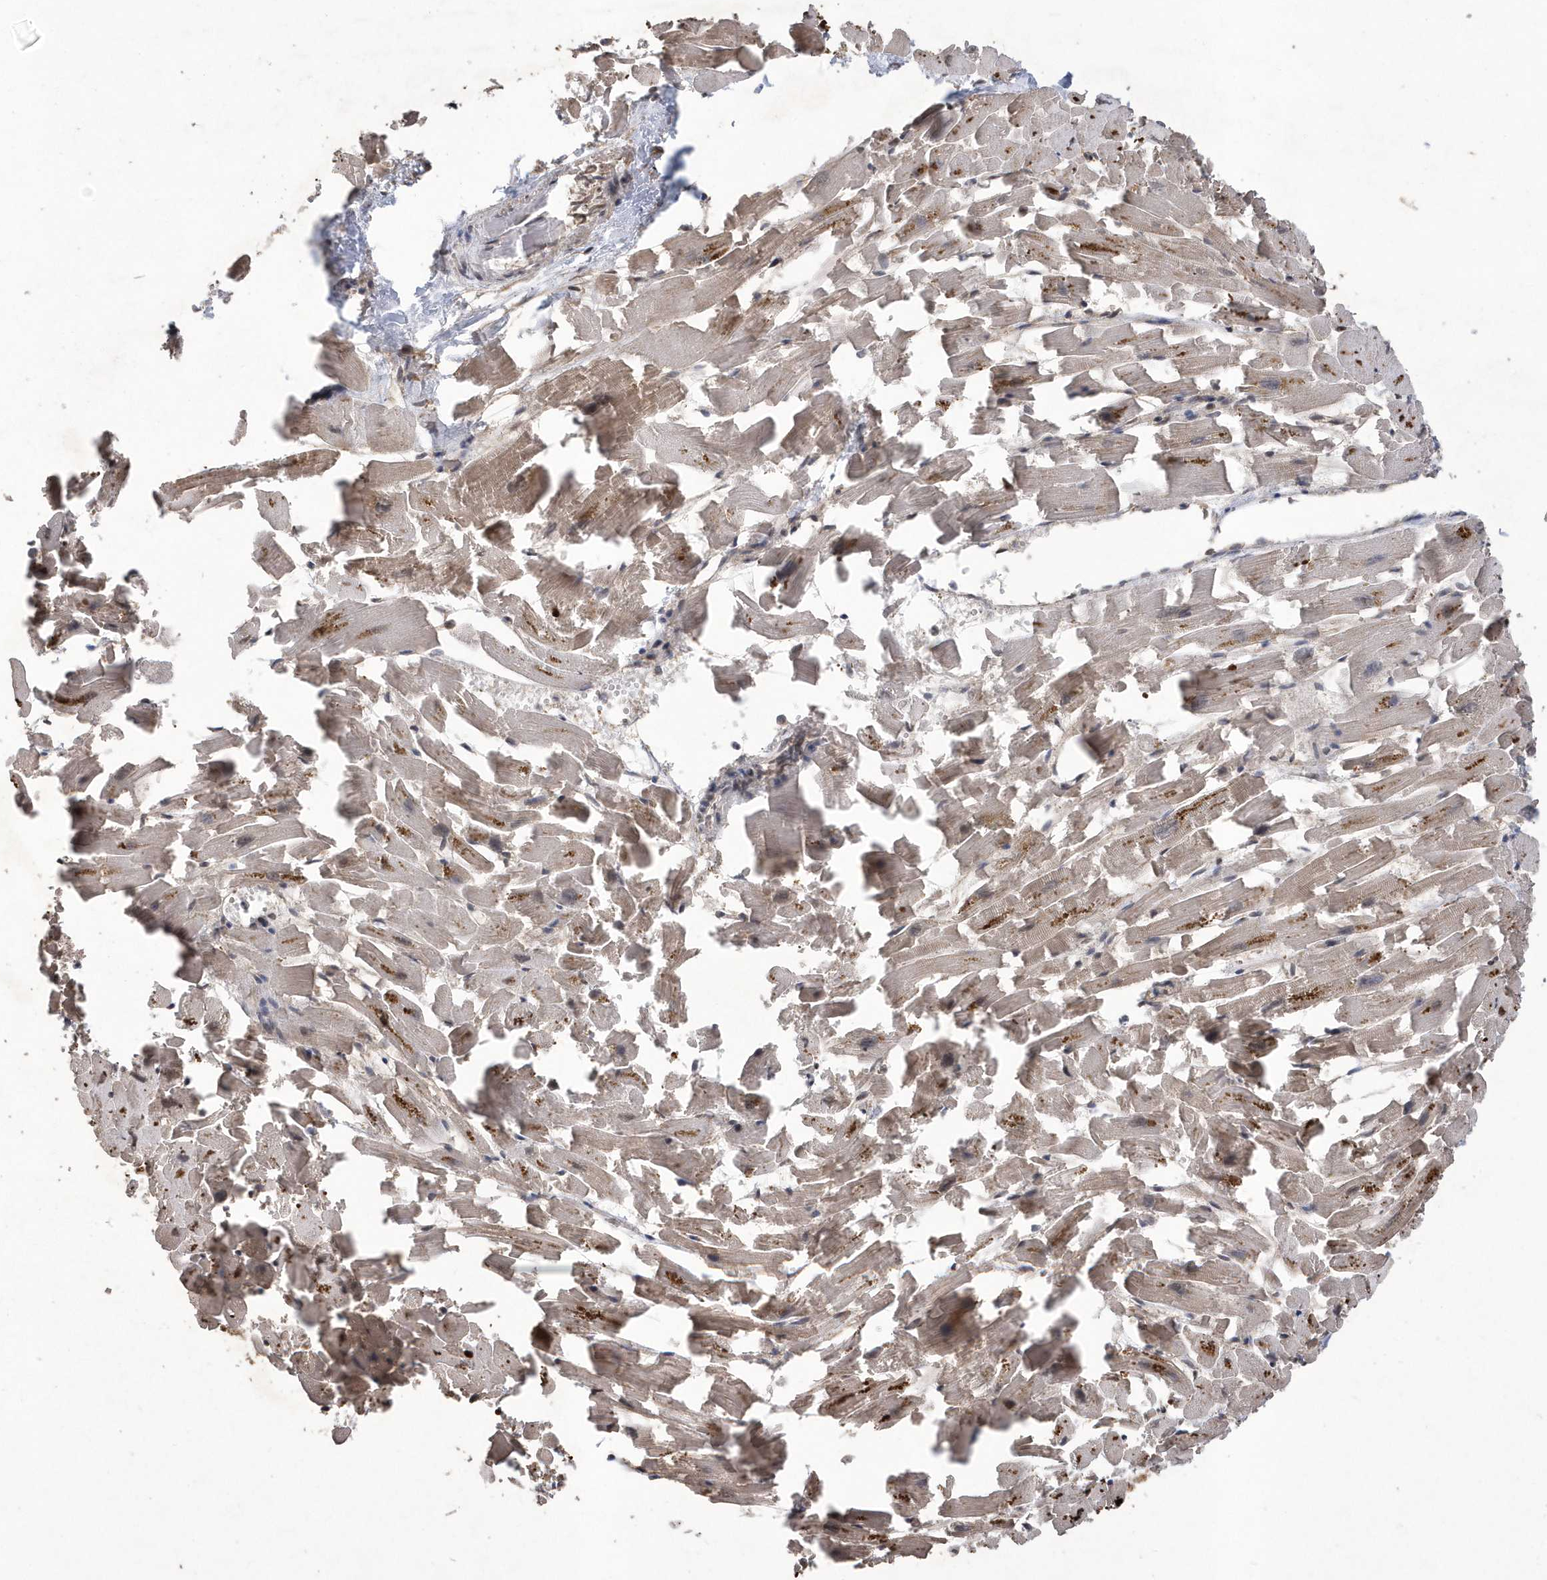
{"staining": {"intensity": "weak", "quantity": "25%-75%", "location": "cytoplasmic/membranous"}, "tissue": "heart muscle", "cell_type": "Cardiomyocytes", "image_type": "normal", "snomed": [{"axis": "morphology", "description": "Normal tissue, NOS"}, {"axis": "topography", "description": "Heart"}], "caption": "Cardiomyocytes demonstrate weak cytoplasmic/membranous positivity in about 25%-75% of cells in benign heart muscle. (brown staining indicates protein expression, while blue staining denotes nuclei).", "gene": "INTS12", "patient": {"sex": "female", "age": 64}}